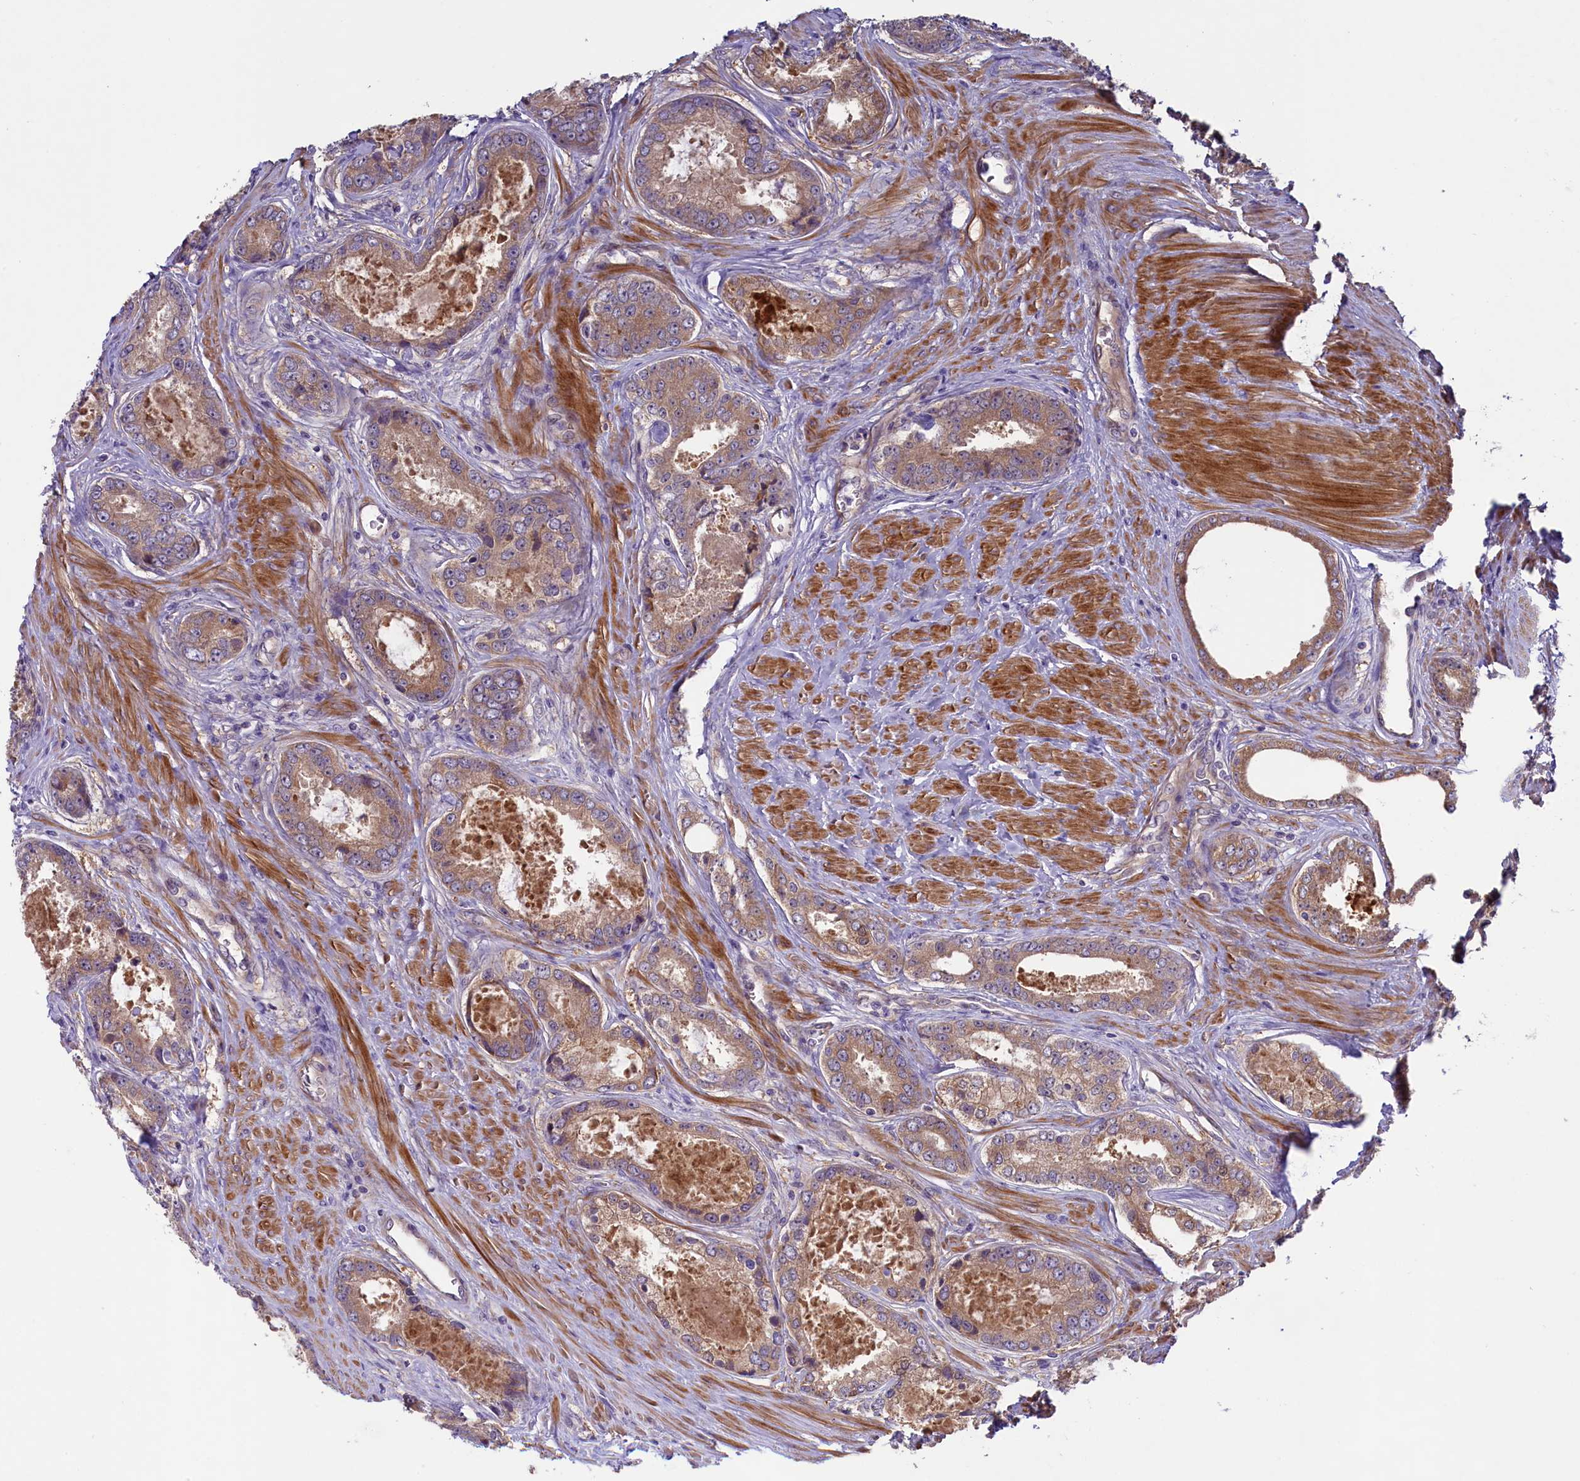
{"staining": {"intensity": "weak", "quantity": ">75%", "location": "cytoplasmic/membranous"}, "tissue": "prostate cancer", "cell_type": "Tumor cells", "image_type": "cancer", "snomed": [{"axis": "morphology", "description": "Adenocarcinoma, Low grade"}, {"axis": "topography", "description": "Prostate"}], "caption": "IHC of human prostate adenocarcinoma (low-grade) exhibits low levels of weak cytoplasmic/membranous expression in about >75% of tumor cells.", "gene": "COG8", "patient": {"sex": "male", "age": 68}}